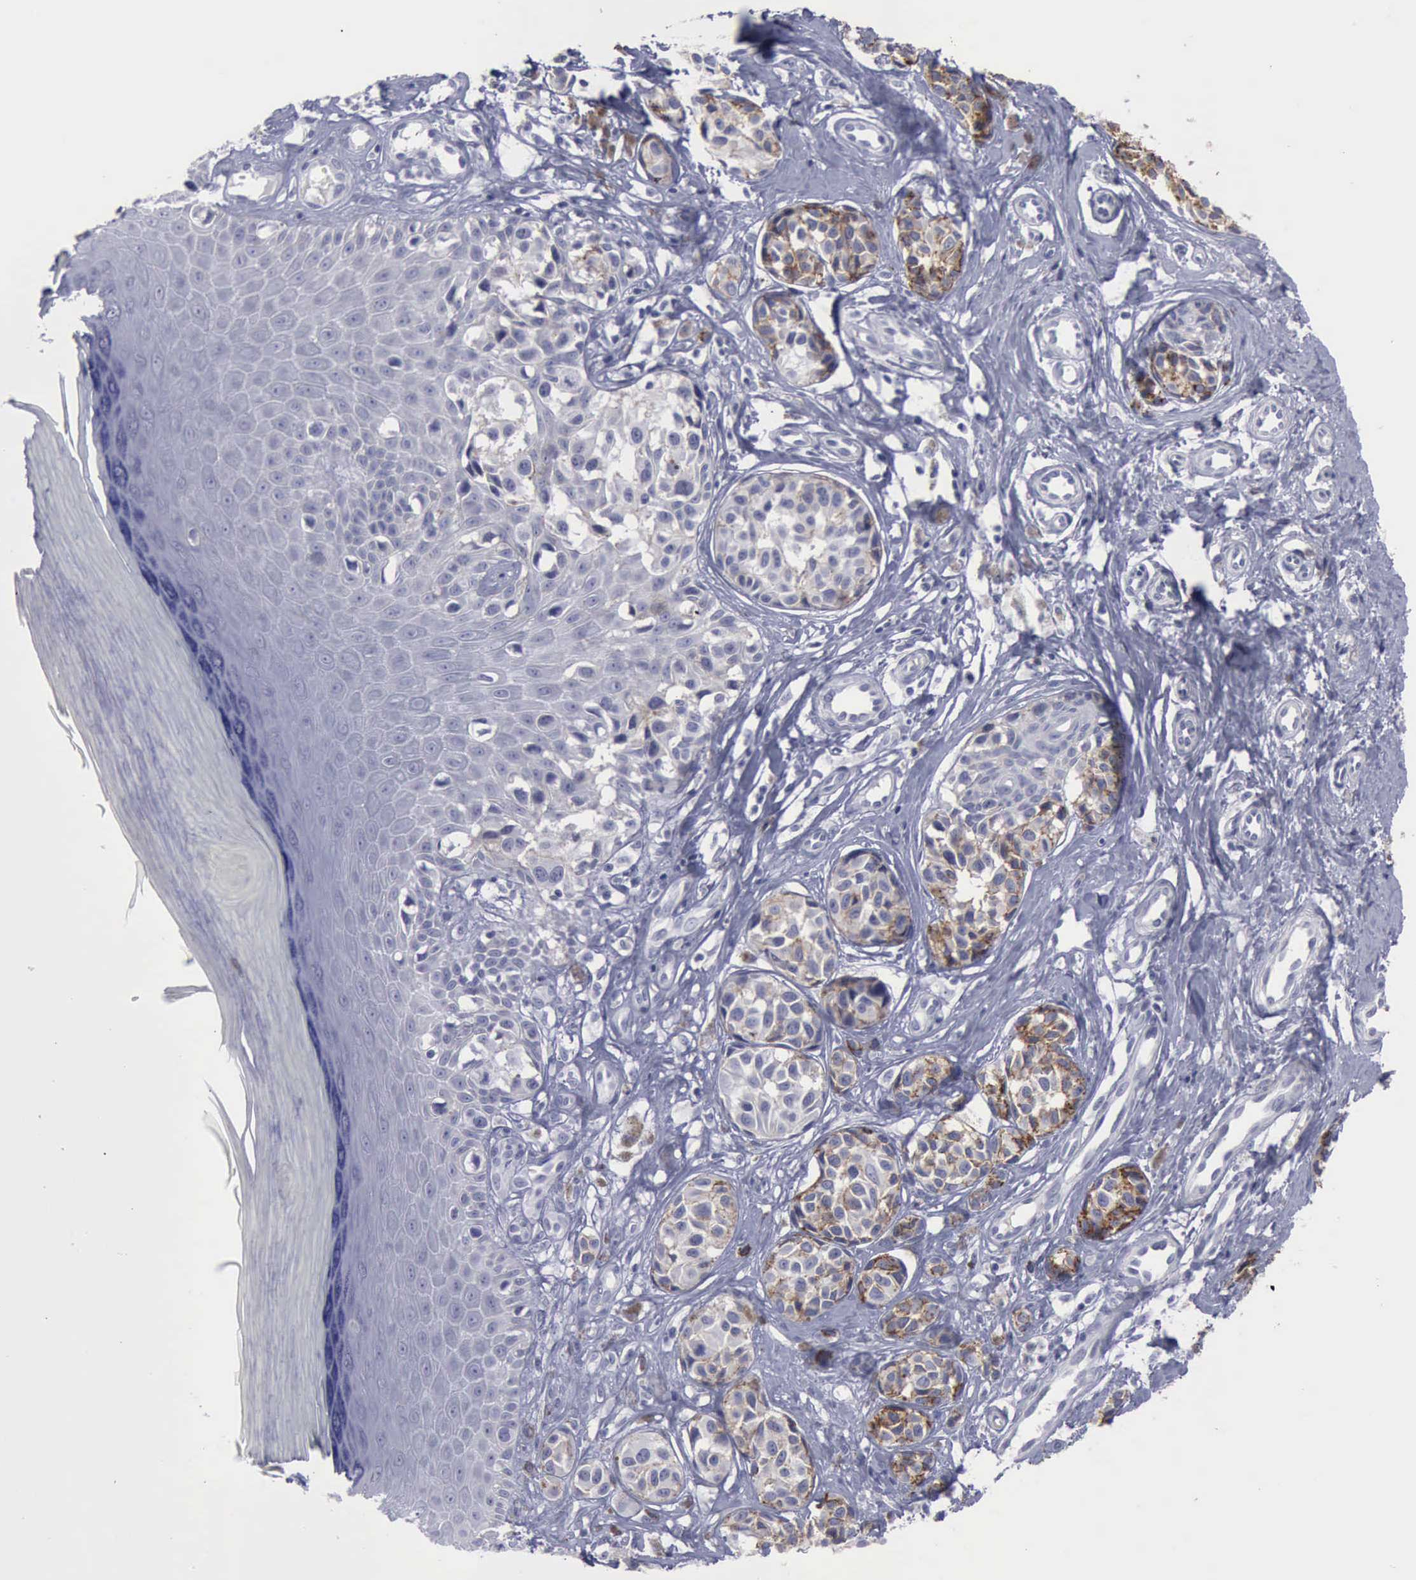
{"staining": {"intensity": "moderate", "quantity": "25%-75%", "location": "cytoplasmic/membranous"}, "tissue": "melanoma", "cell_type": "Tumor cells", "image_type": "cancer", "snomed": [{"axis": "morphology", "description": "Malignant melanoma, NOS"}, {"axis": "topography", "description": "Skin"}], "caption": "Malignant melanoma was stained to show a protein in brown. There is medium levels of moderate cytoplasmic/membranous staining in about 25%-75% of tumor cells.", "gene": "CDH2", "patient": {"sex": "female", "age": 55}}